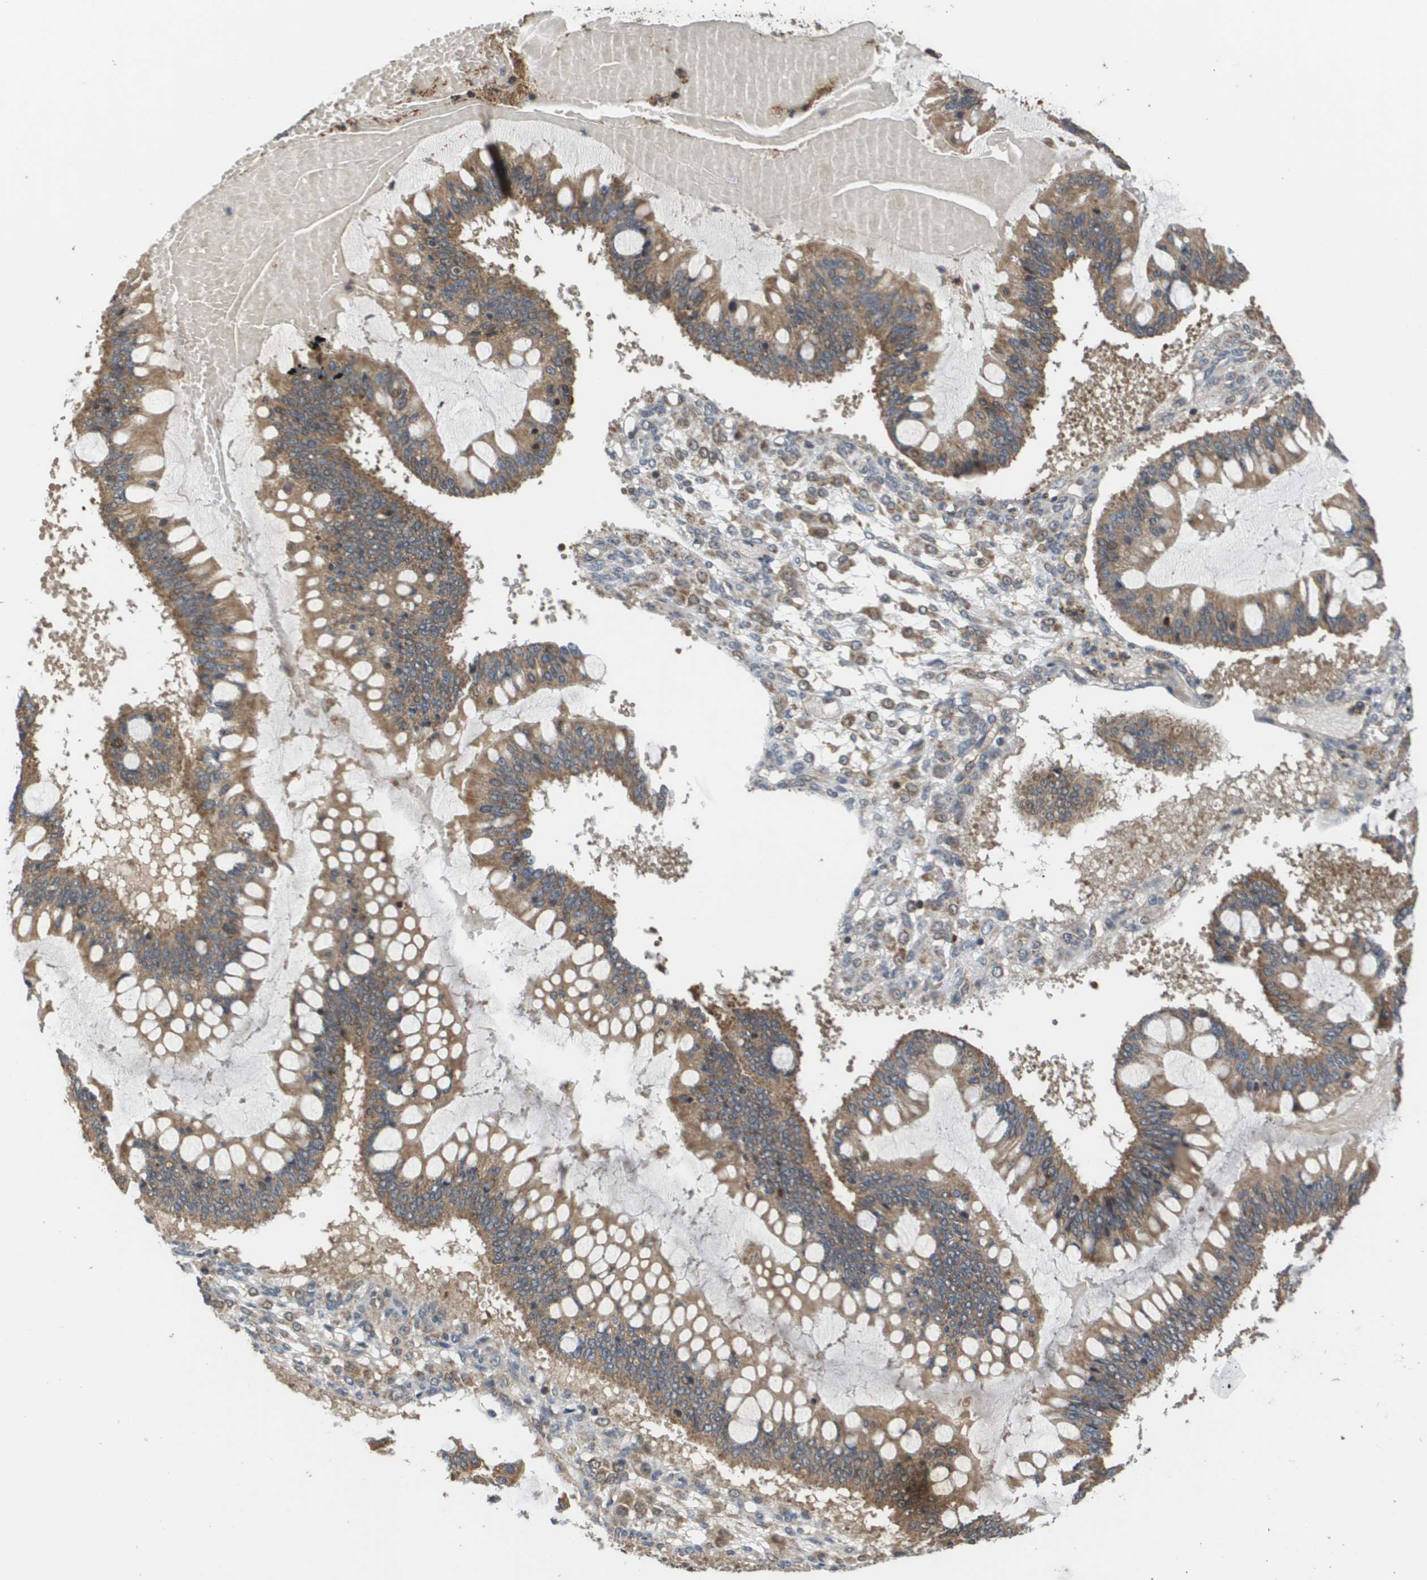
{"staining": {"intensity": "moderate", "quantity": ">75%", "location": "cytoplasmic/membranous"}, "tissue": "ovarian cancer", "cell_type": "Tumor cells", "image_type": "cancer", "snomed": [{"axis": "morphology", "description": "Cystadenocarcinoma, mucinous, NOS"}, {"axis": "topography", "description": "Ovary"}], "caption": "A medium amount of moderate cytoplasmic/membranous staining is identified in about >75% of tumor cells in ovarian cancer tissue.", "gene": "RBM38", "patient": {"sex": "female", "age": 73}}